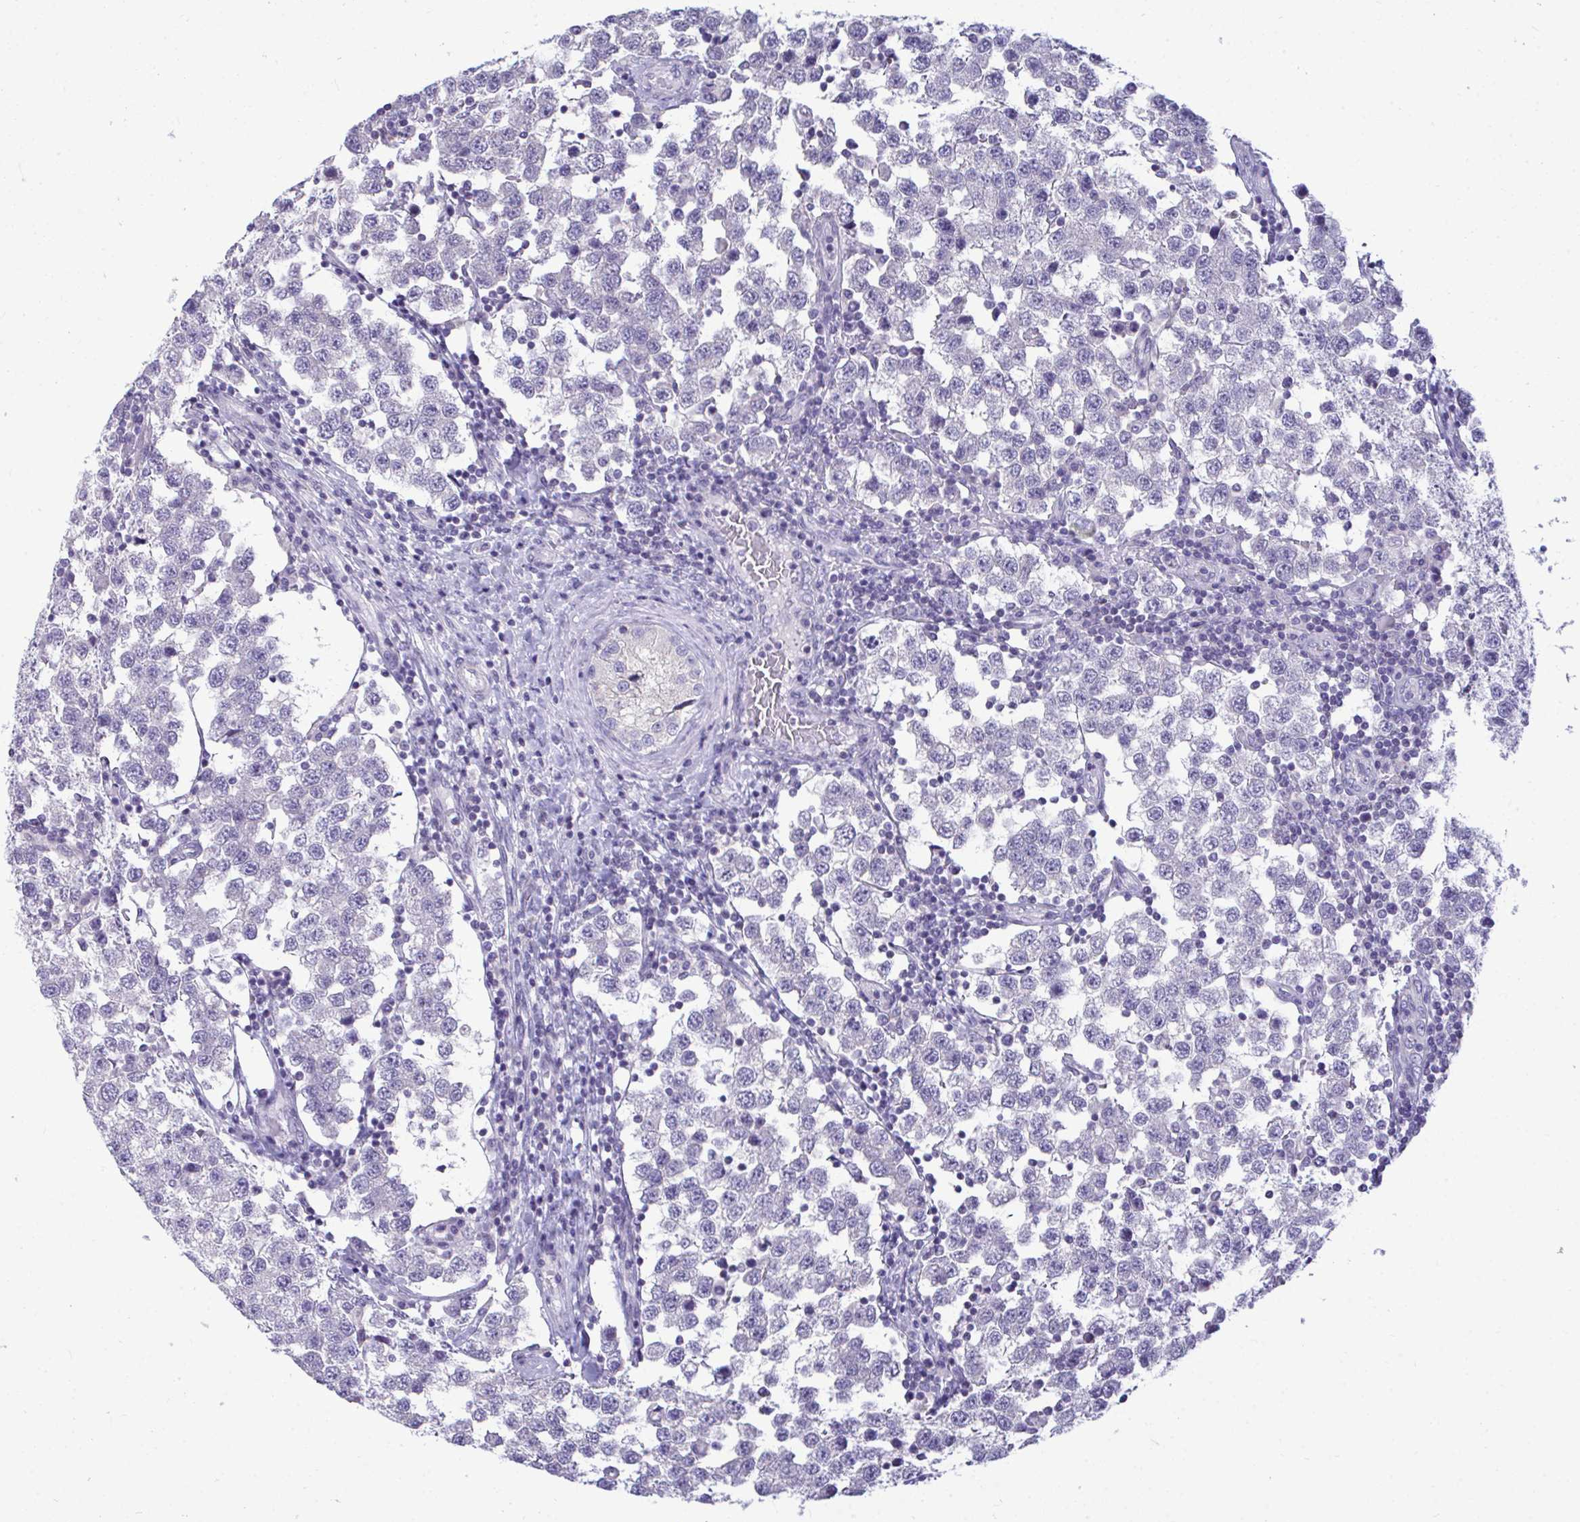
{"staining": {"intensity": "negative", "quantity": "none", "location": "none"}, "tissue": "testis cancer", "cell_type": "Tumor cells", "image_type": "cancer", "snomed": [{"axis": "morphology", "description": "Seminoma, NOS"}, {"axis": "topography", "description": "Testis"}], "caption": "High magnification brightfield microscopy of testis seminoma stained with DAB (brown) and counterstained with hematoxylin (blue): tumor cells show no significant expression.", "gene": "PIGK", "patient": {"sex": "male", "age": 34}}